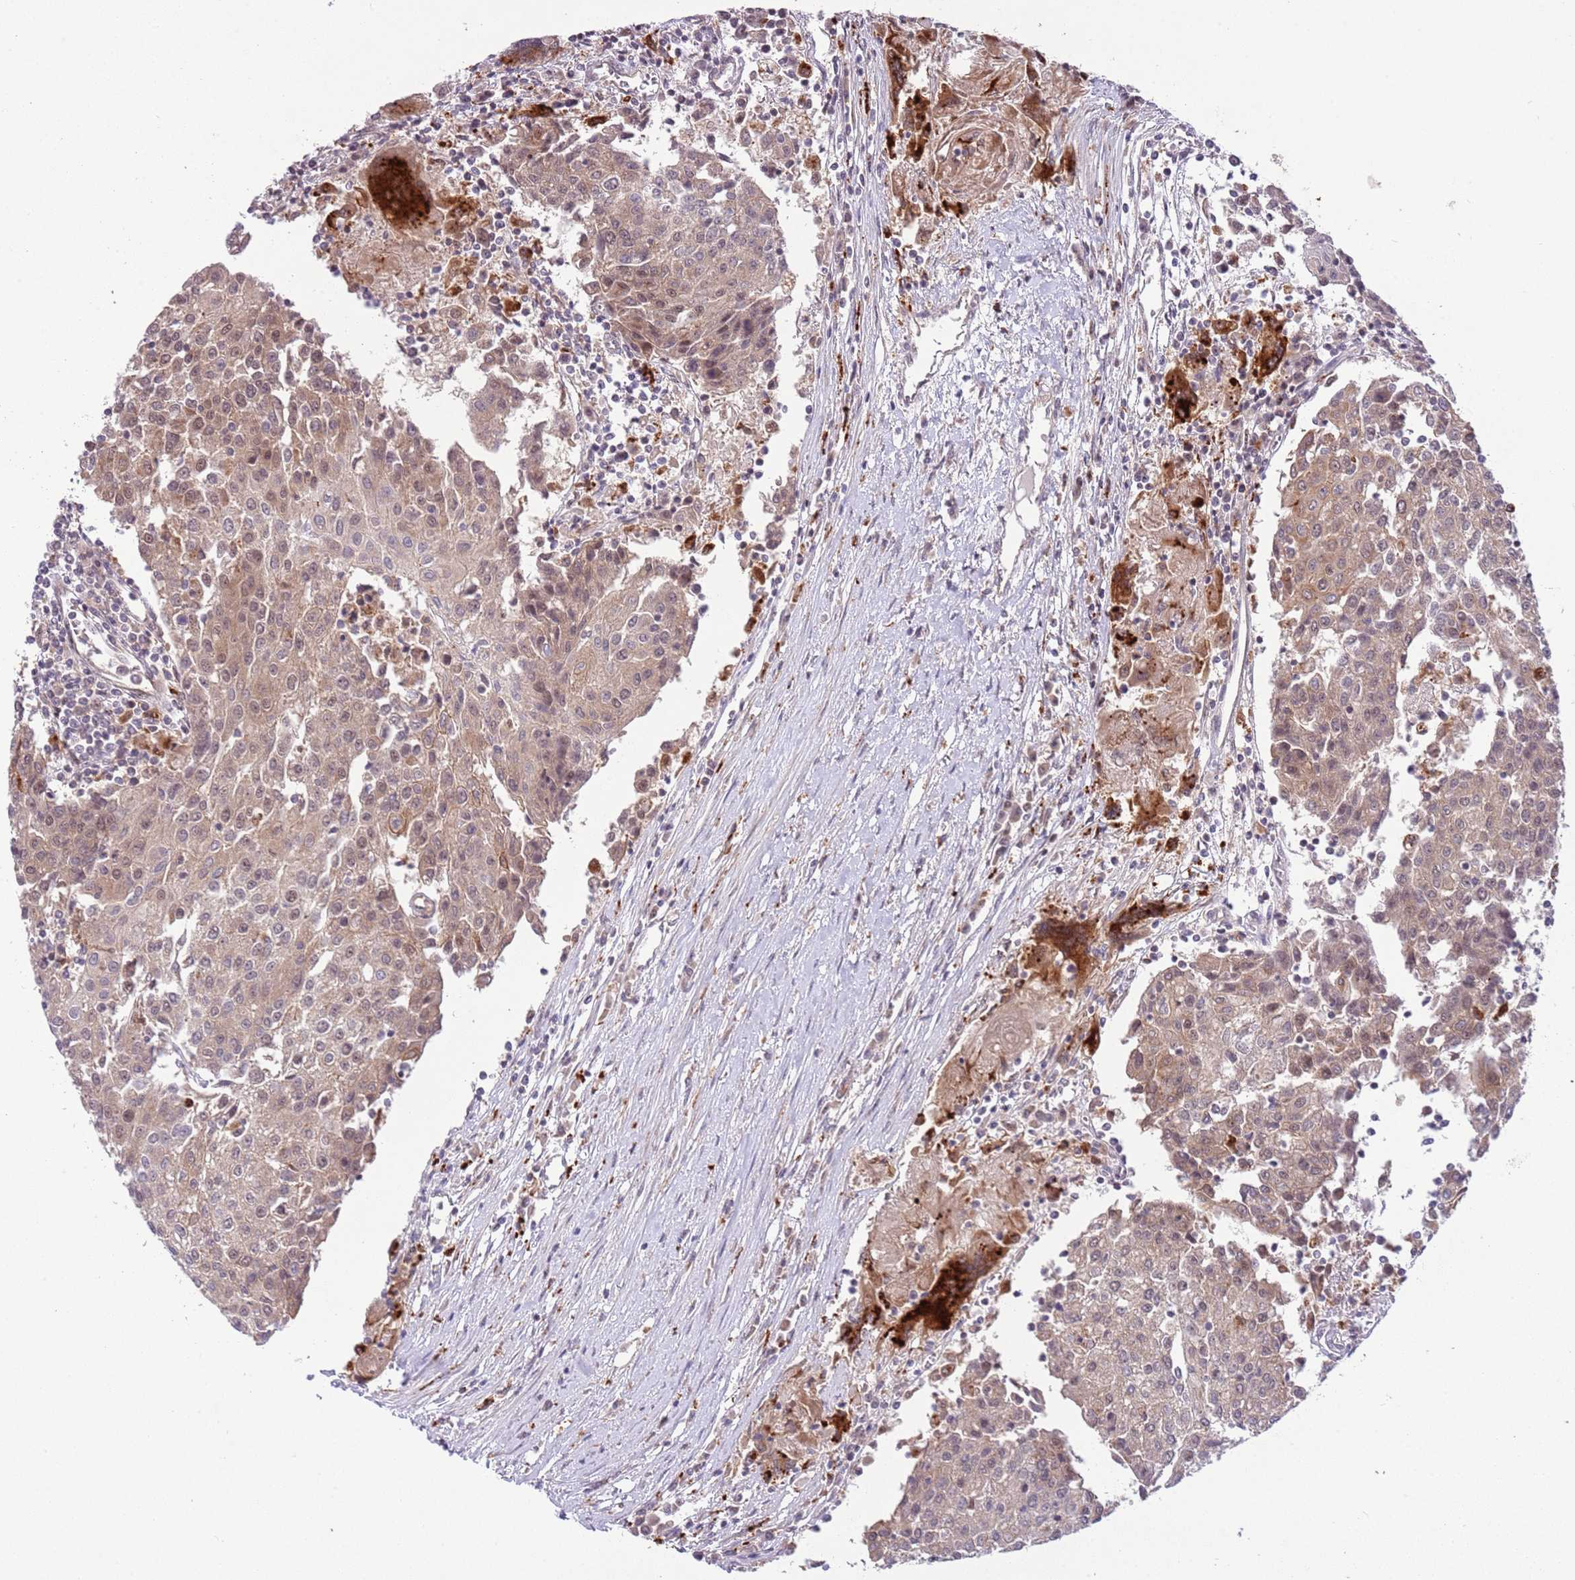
{"staining": {"intensity": "weak", "quantity": ">75%", "location": "cytoplasmic/membranous,nuclear"}, "tissue": "urothelial cancer", "cell_type": "Tumor cells", "image_type": "cancer", "snomed": [{"axis": "morphology", "description": "Urothelial carcinoma, High grade"}, {"axis": "topography", "description": "Urinary bladder"}], "caption": "Protein expression analysis of human urothelial carcinoma (high-grade) reveals weak cytoplasmic/membranous and nuclear positivity in about >75% of tumor cells.", "gene": "TRIM27", "patient": {"sex": "female", "age": 85}}